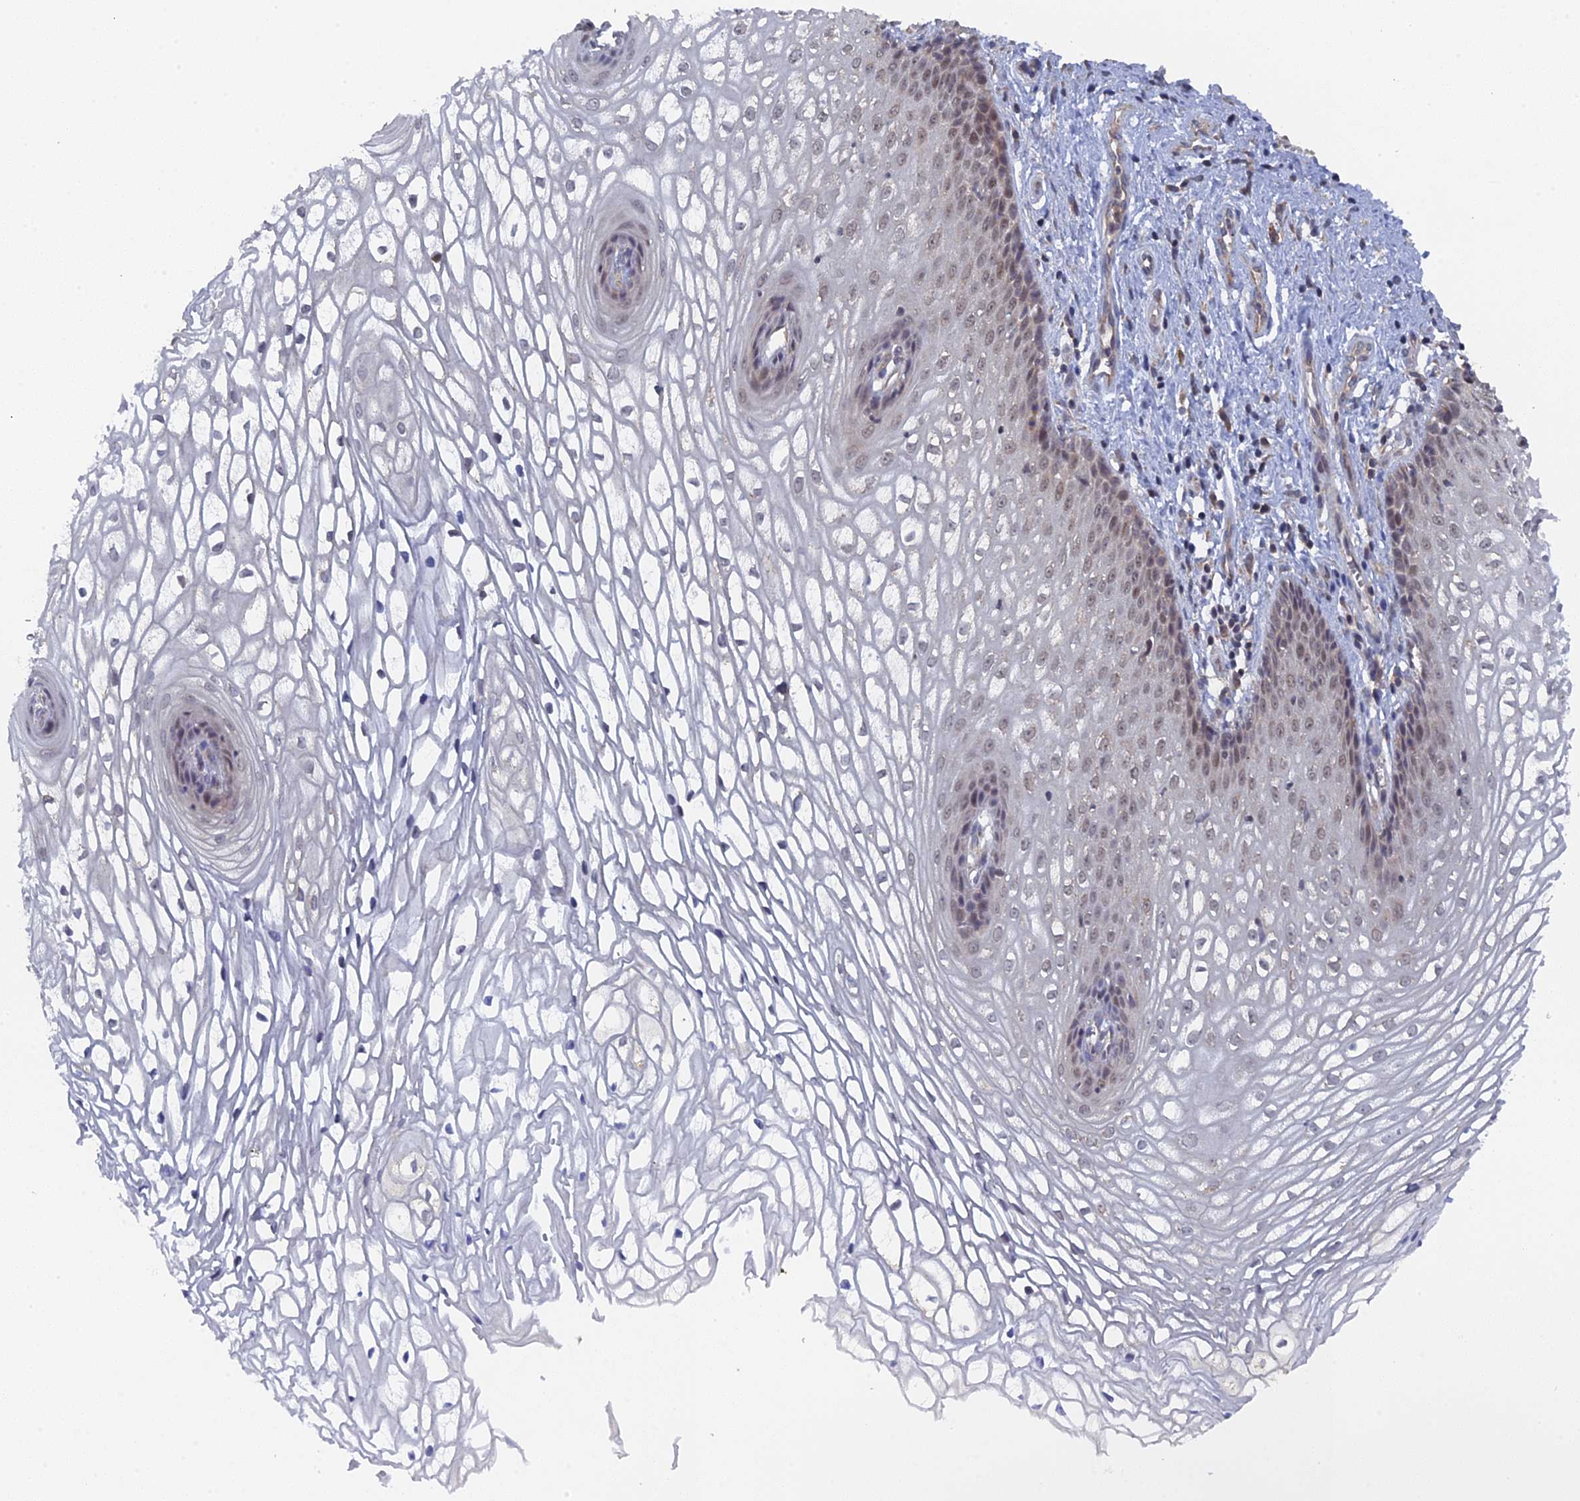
{"staining": {"intensity": "weak", "quantity": "<25%", "location": "cytoplasmic/membranous,nuclear"}, "tissue": "vagina", "cell_type": "Squamous epithelial cells", "image_type": "normal", "snomed": [{"axis": "morphology", "description": "Normal tissue, NOS"}, {"axis": "topography", "description": "Vagina"}], "caption": "The photomicrograph demonstrates no significant positivity in squamous epithelial cells of vagina.", "gene": "MIGA2", "patient": {"sex": "female", "age": 34}}